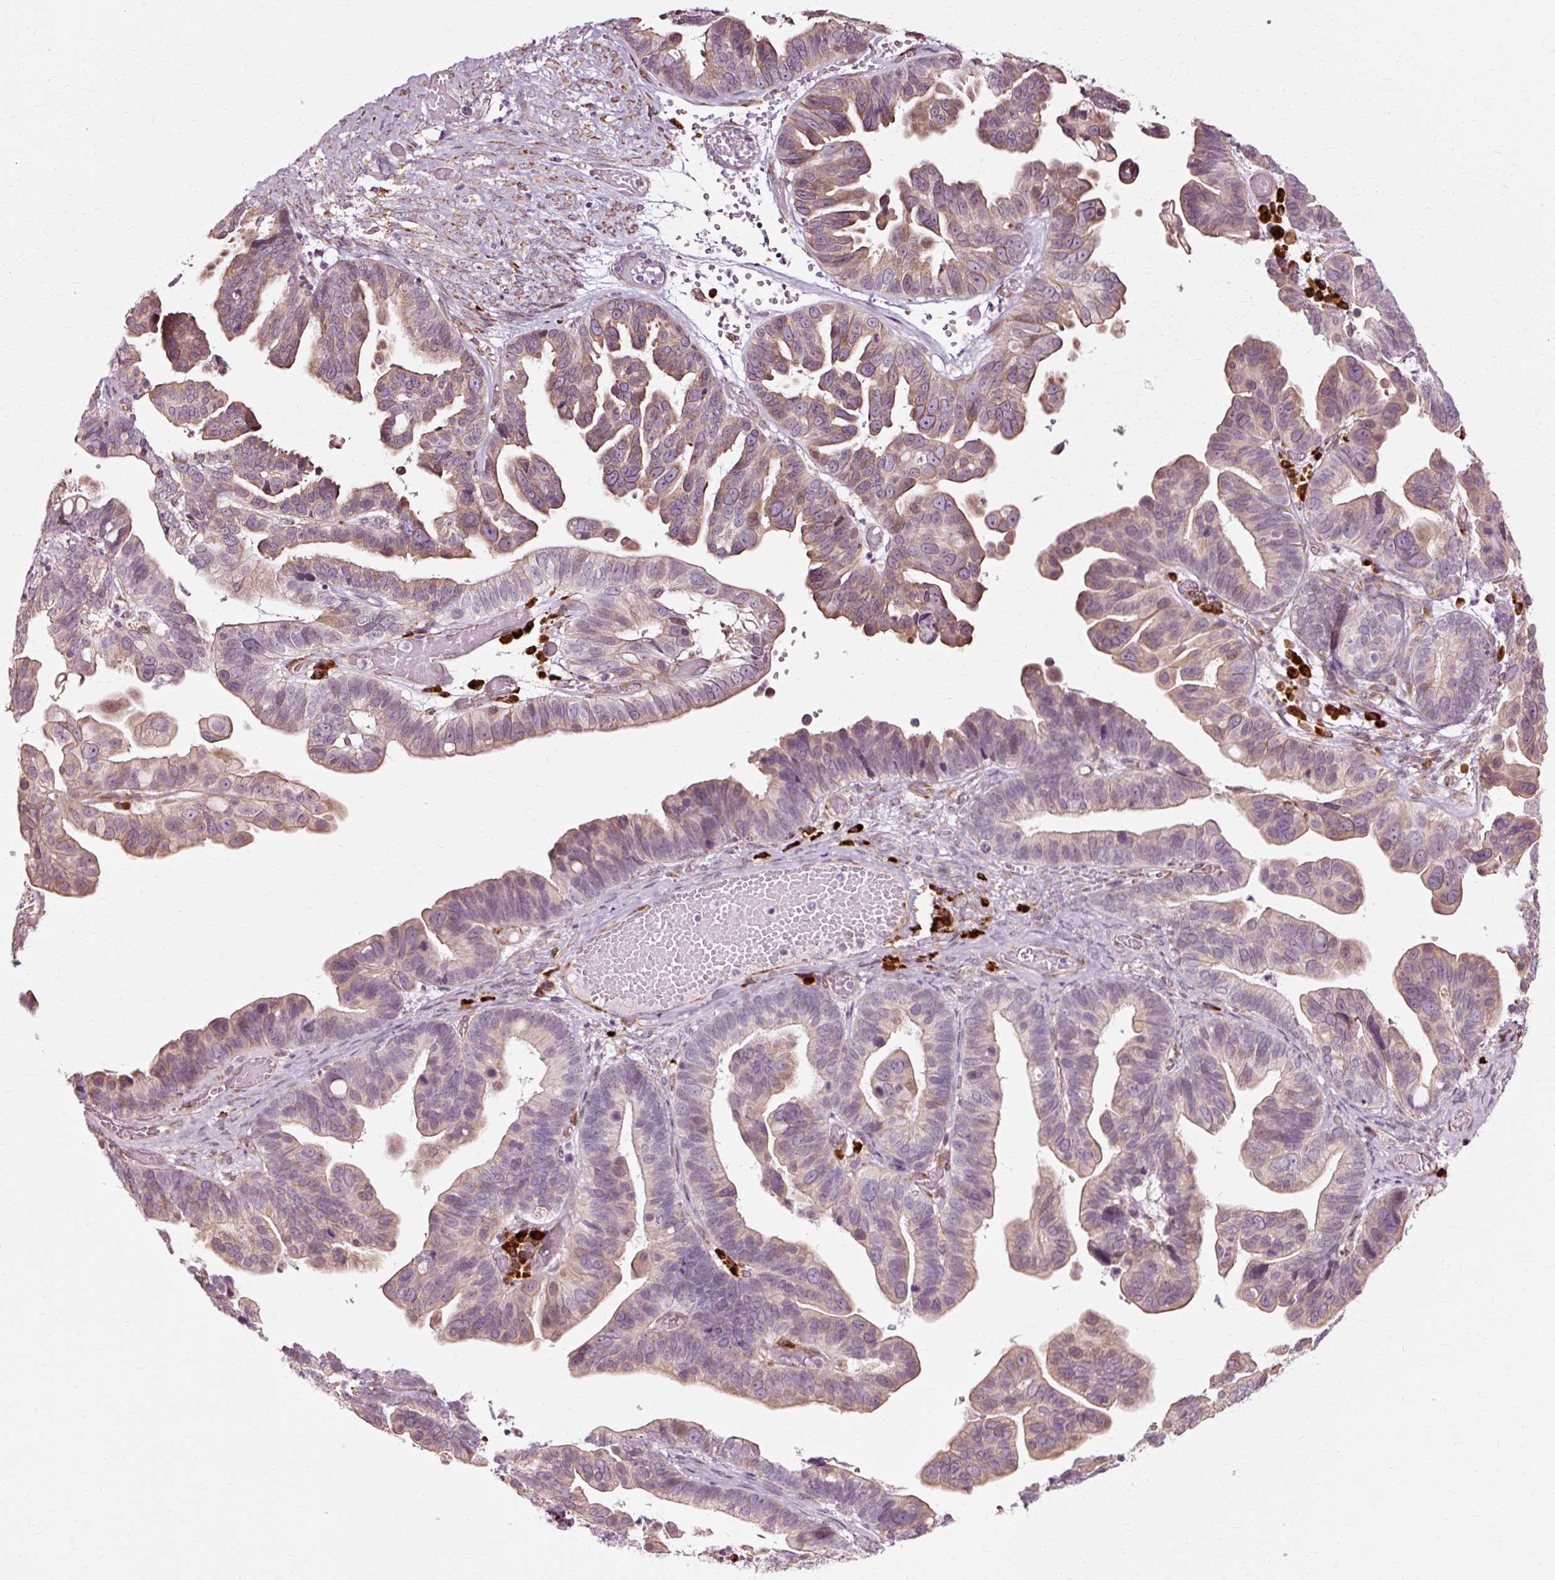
{"staining": {"intensity": "moderate", "quantity": "25%-75%", "location": "cytoplasmic/membranous"}, "tissue": "ovarian cancer", "cell_type": "Tumor cells", "image_type": "cancer", "snomed": [{"axis": "morphology", "description": "Cystadenocarcinoma, serous, NOS"}, {"axis": "topography", "description": "Ovary"}], "caption": "Serous cystadenocarcinoma (ovarian) stained for a protein (brown) reveals moderate cytoplasmic/membranous positive expression in approximately 25%-75% of tumor cells.", "gene": "RGPD5", "patient": {"sex": "female", "age": 56}}